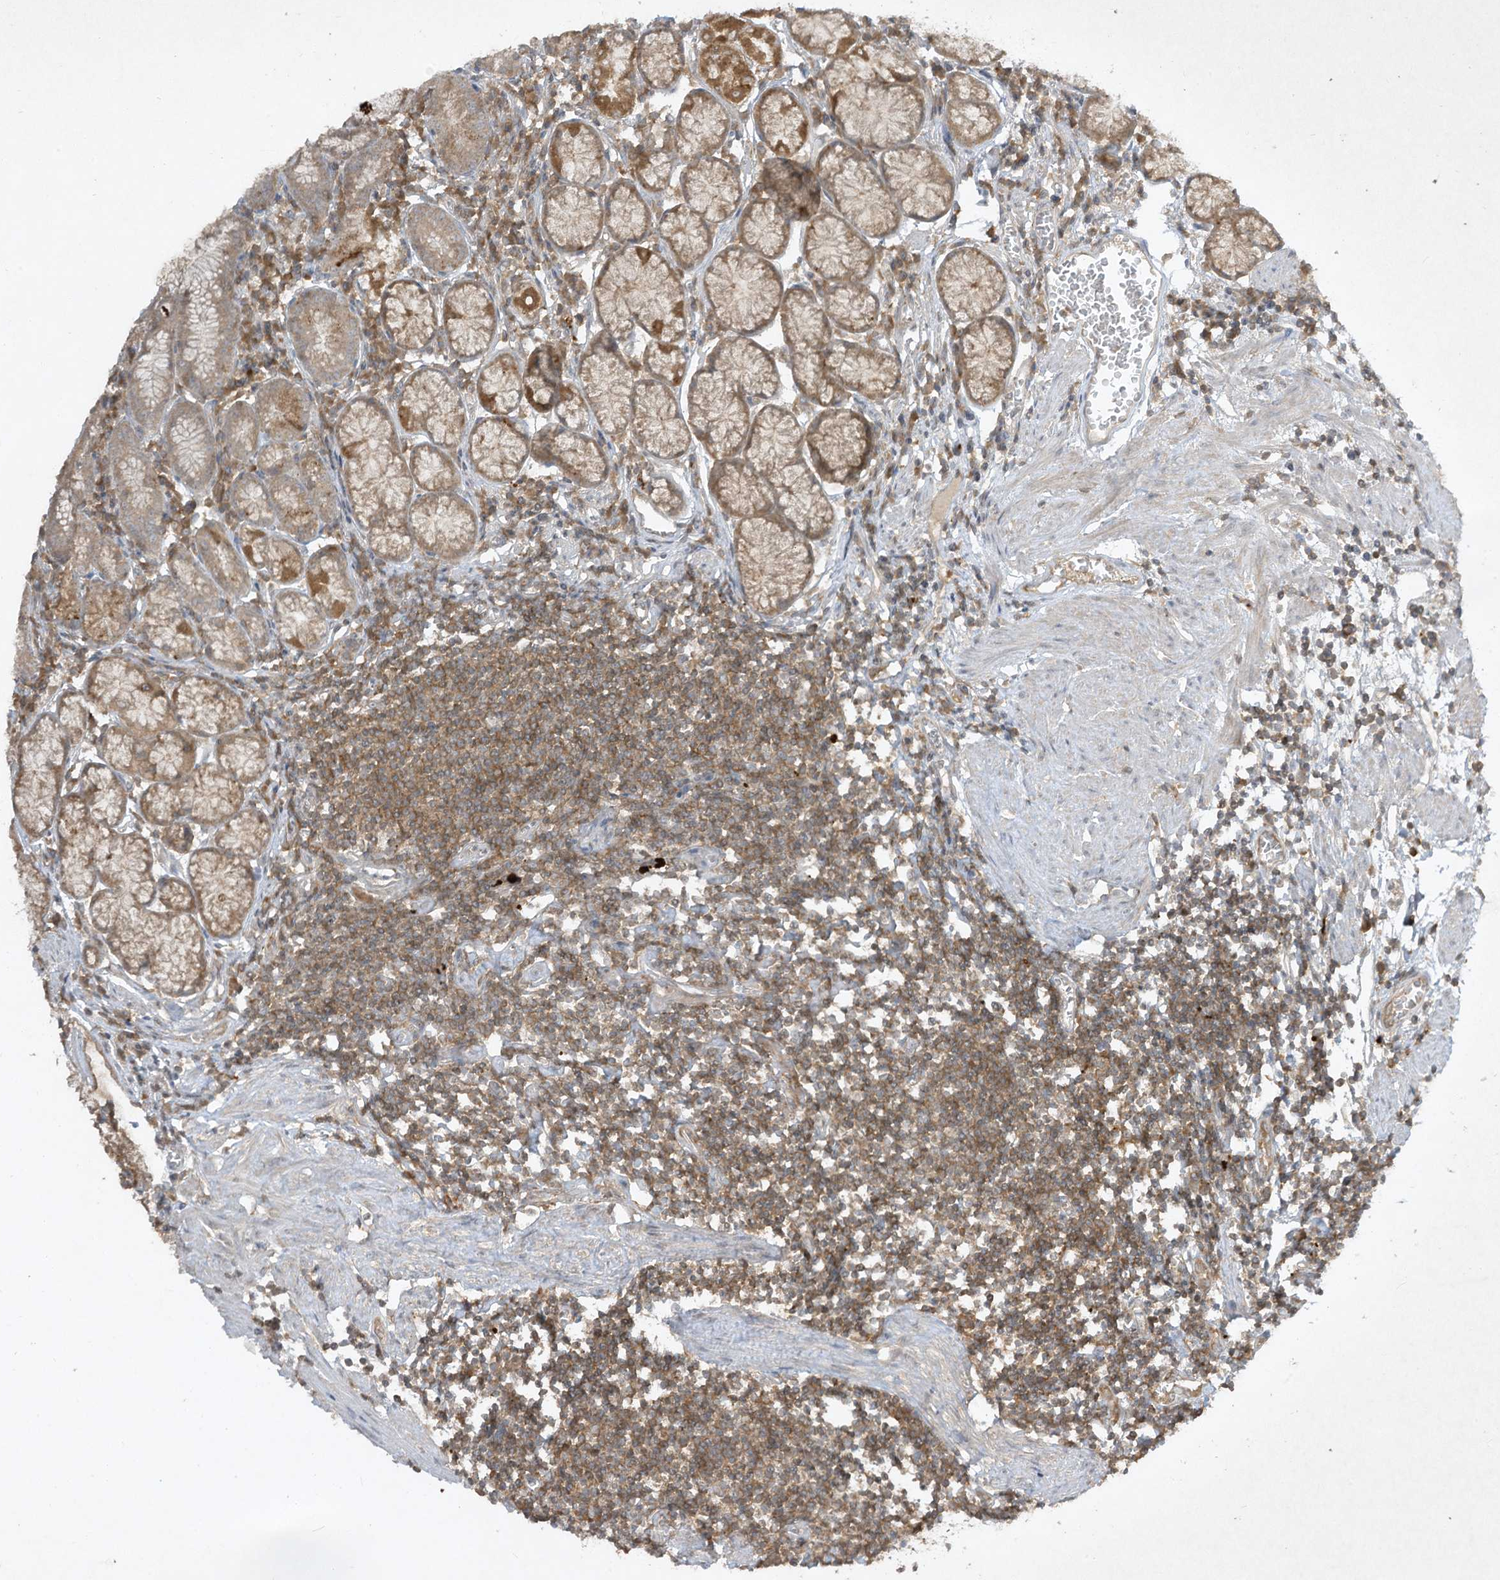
{"staining": {"intensity": "strong", "quantity": "25%-75%", "location": "cytoplasmic/membranous"}, "tissue": "stomach", "cell_type": "Glandular cells", "image_type": "normal", "snomed": [{"axis": "morphology", "description": "Normal tissue, NOS"}, {"axis": "topography", "description": "Stomach"}], "caption": "Approximately 25%-75% of glandular cells in unremarkable stomach reveal strong cytoplasmic/membranous protein positivity as visualized by brown immunohistochemical staining.", "gene": "LDAH", "patient": {"sex": "male", "age": 55}}